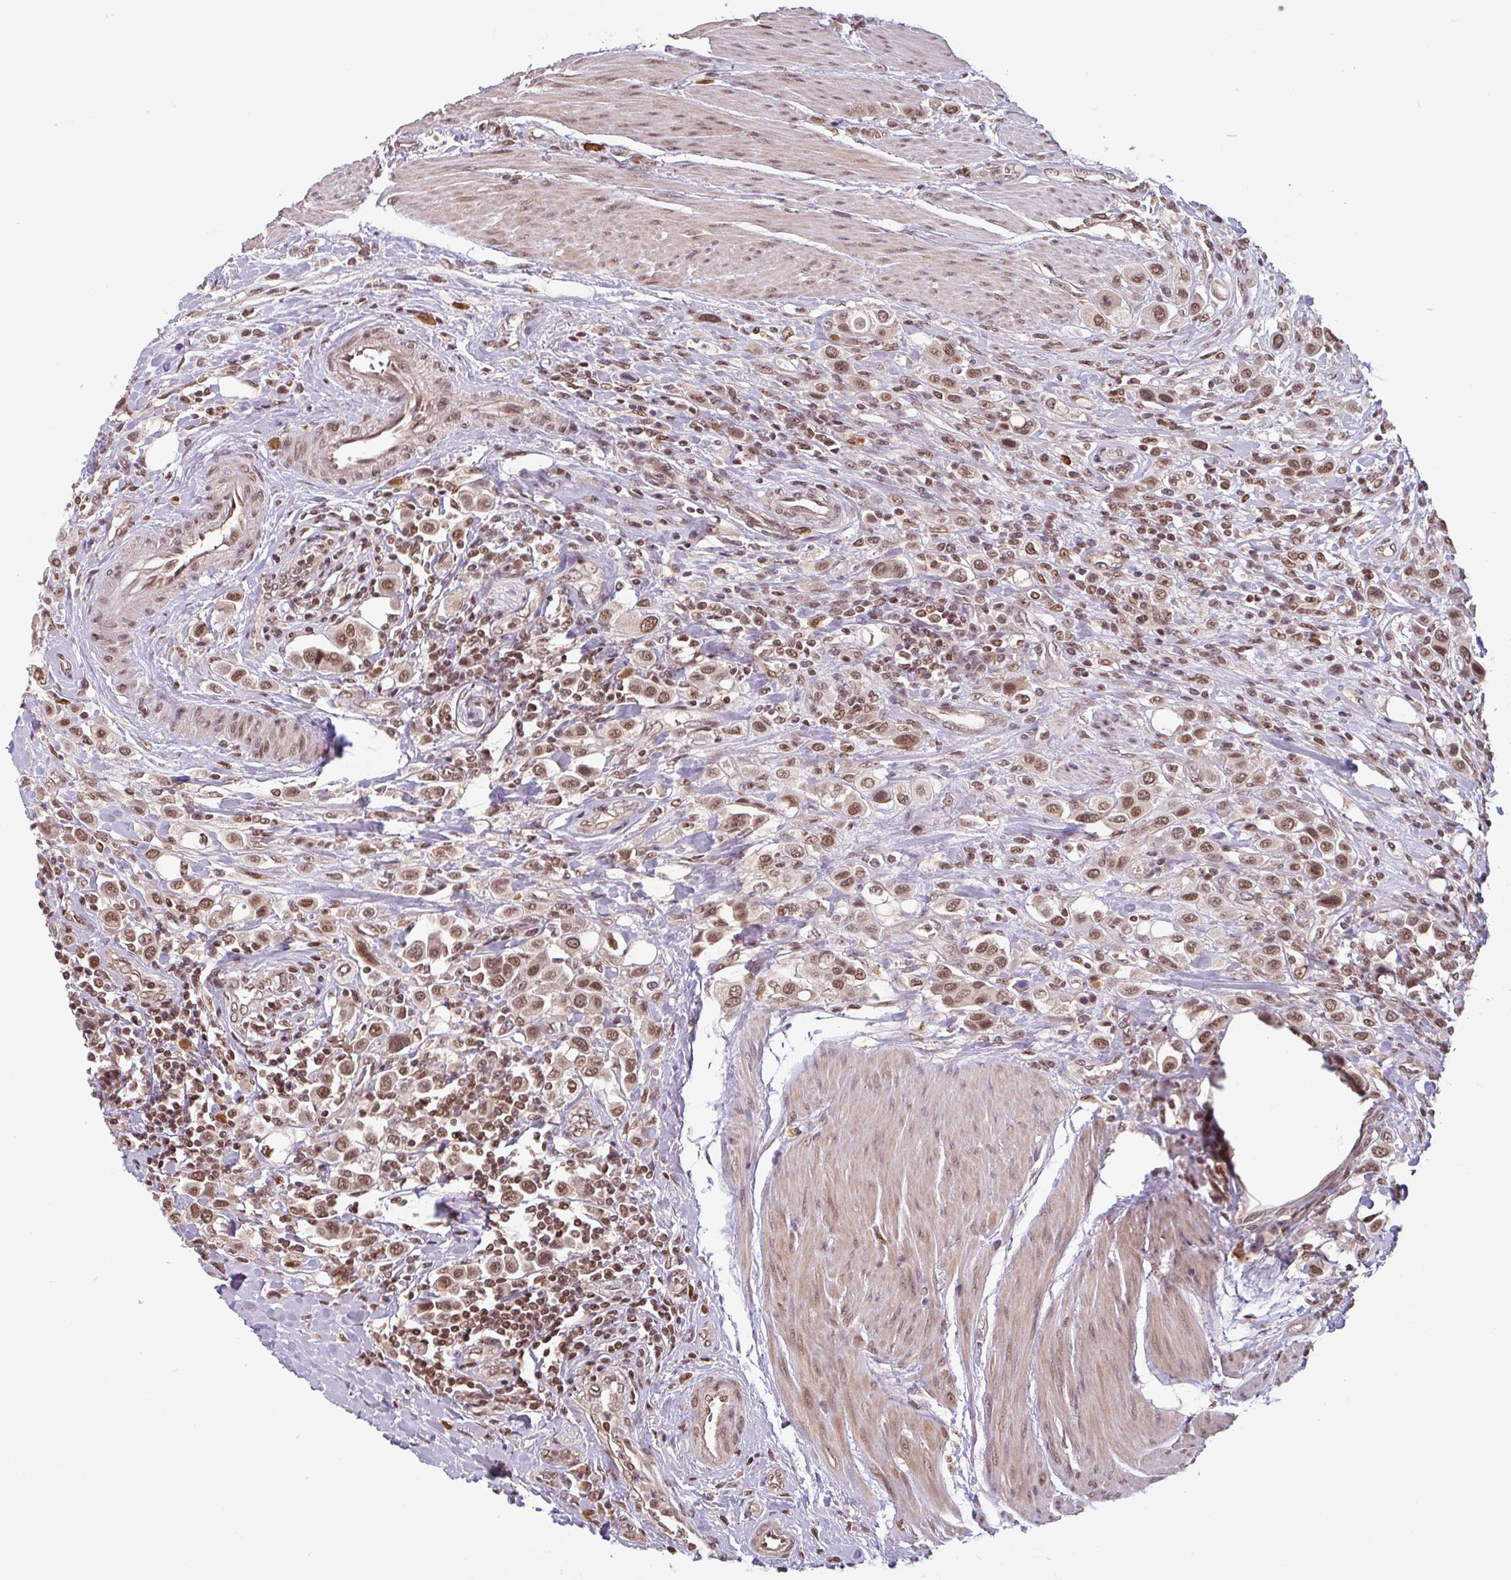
{"staining": {"intensity": "moderate", "quantity": ">75%", "location": "nuclear"}, "tissue": "urothelial cancer", "cell_type": "Tumor cells", "image_type": "cancer", "snomed": [{"axis": "morphology", "description": "Urothelial carcinoma, High grade"}, {"axis": "topography", "description": "Urinary bladder"}], "caption": "Urothelial cancer tissue displays moderate nuclear staining in approximately >75% of tumor cells, visualized by immunohistochemistry.", "gene": "DR1", "patient": {"sex": "male", "age": 50}}